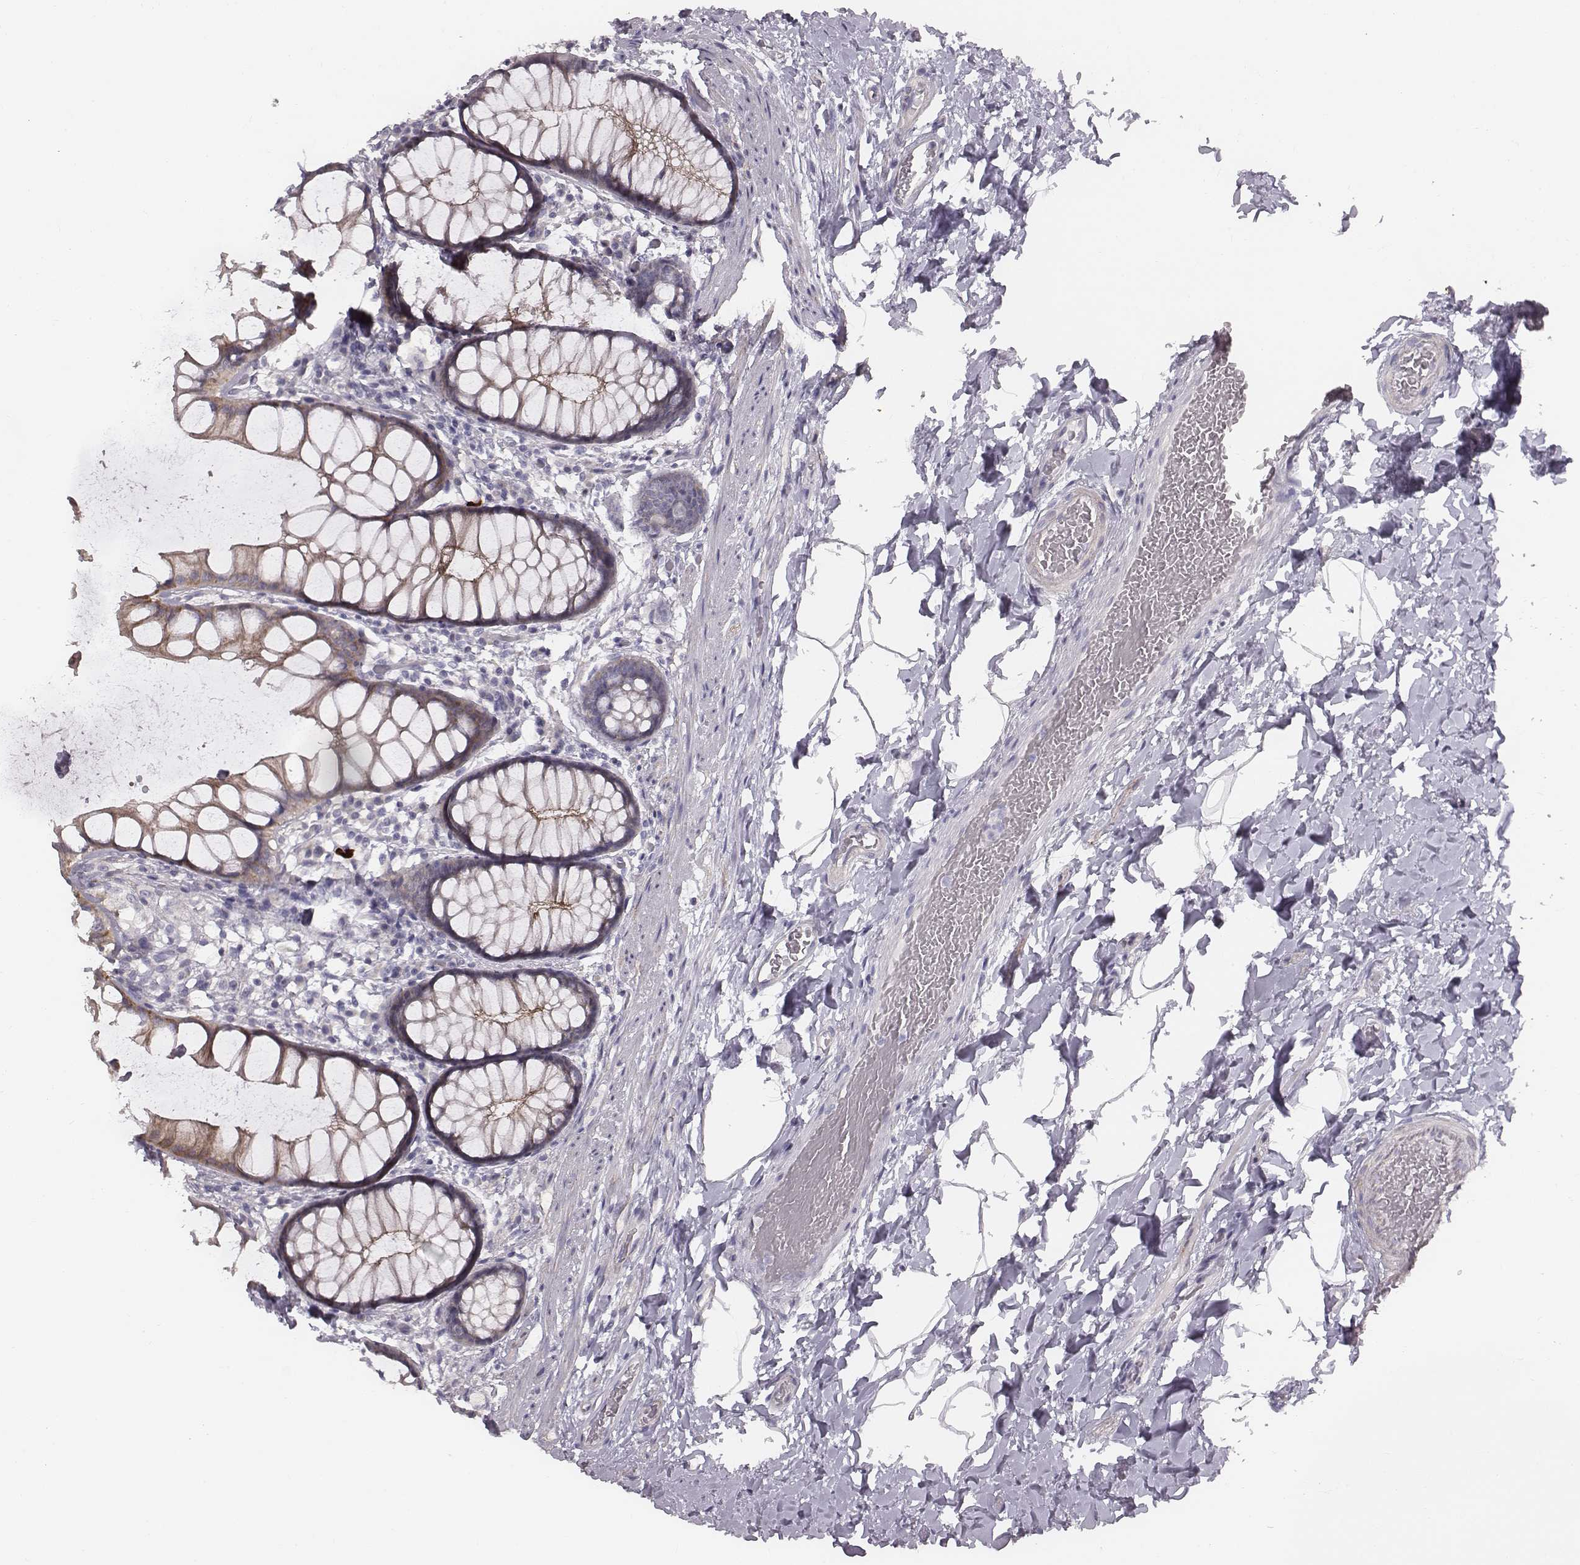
{"staining": {"intensity": "moderate", "quantity": ">75%", "location": "cytoplasmic/membranous"}, "tissue": "rectum", "cell_type": "Glandular cells", "image_type": "normal", "snomed": [{"axis": "morphology", "description": "Normal tissue, NOS"}, {"axis": "topography", "description": "Rectum"}], "caption": "An image of human rectum stained for a protein exhibits moderate cytoplasmic/membranous brown staining in glandular cells. Ihc stains the protein in brown and the nuclei are stained blue.", "gene": "PRKCZ", "patient": {"sex": "female", "age": 62}}